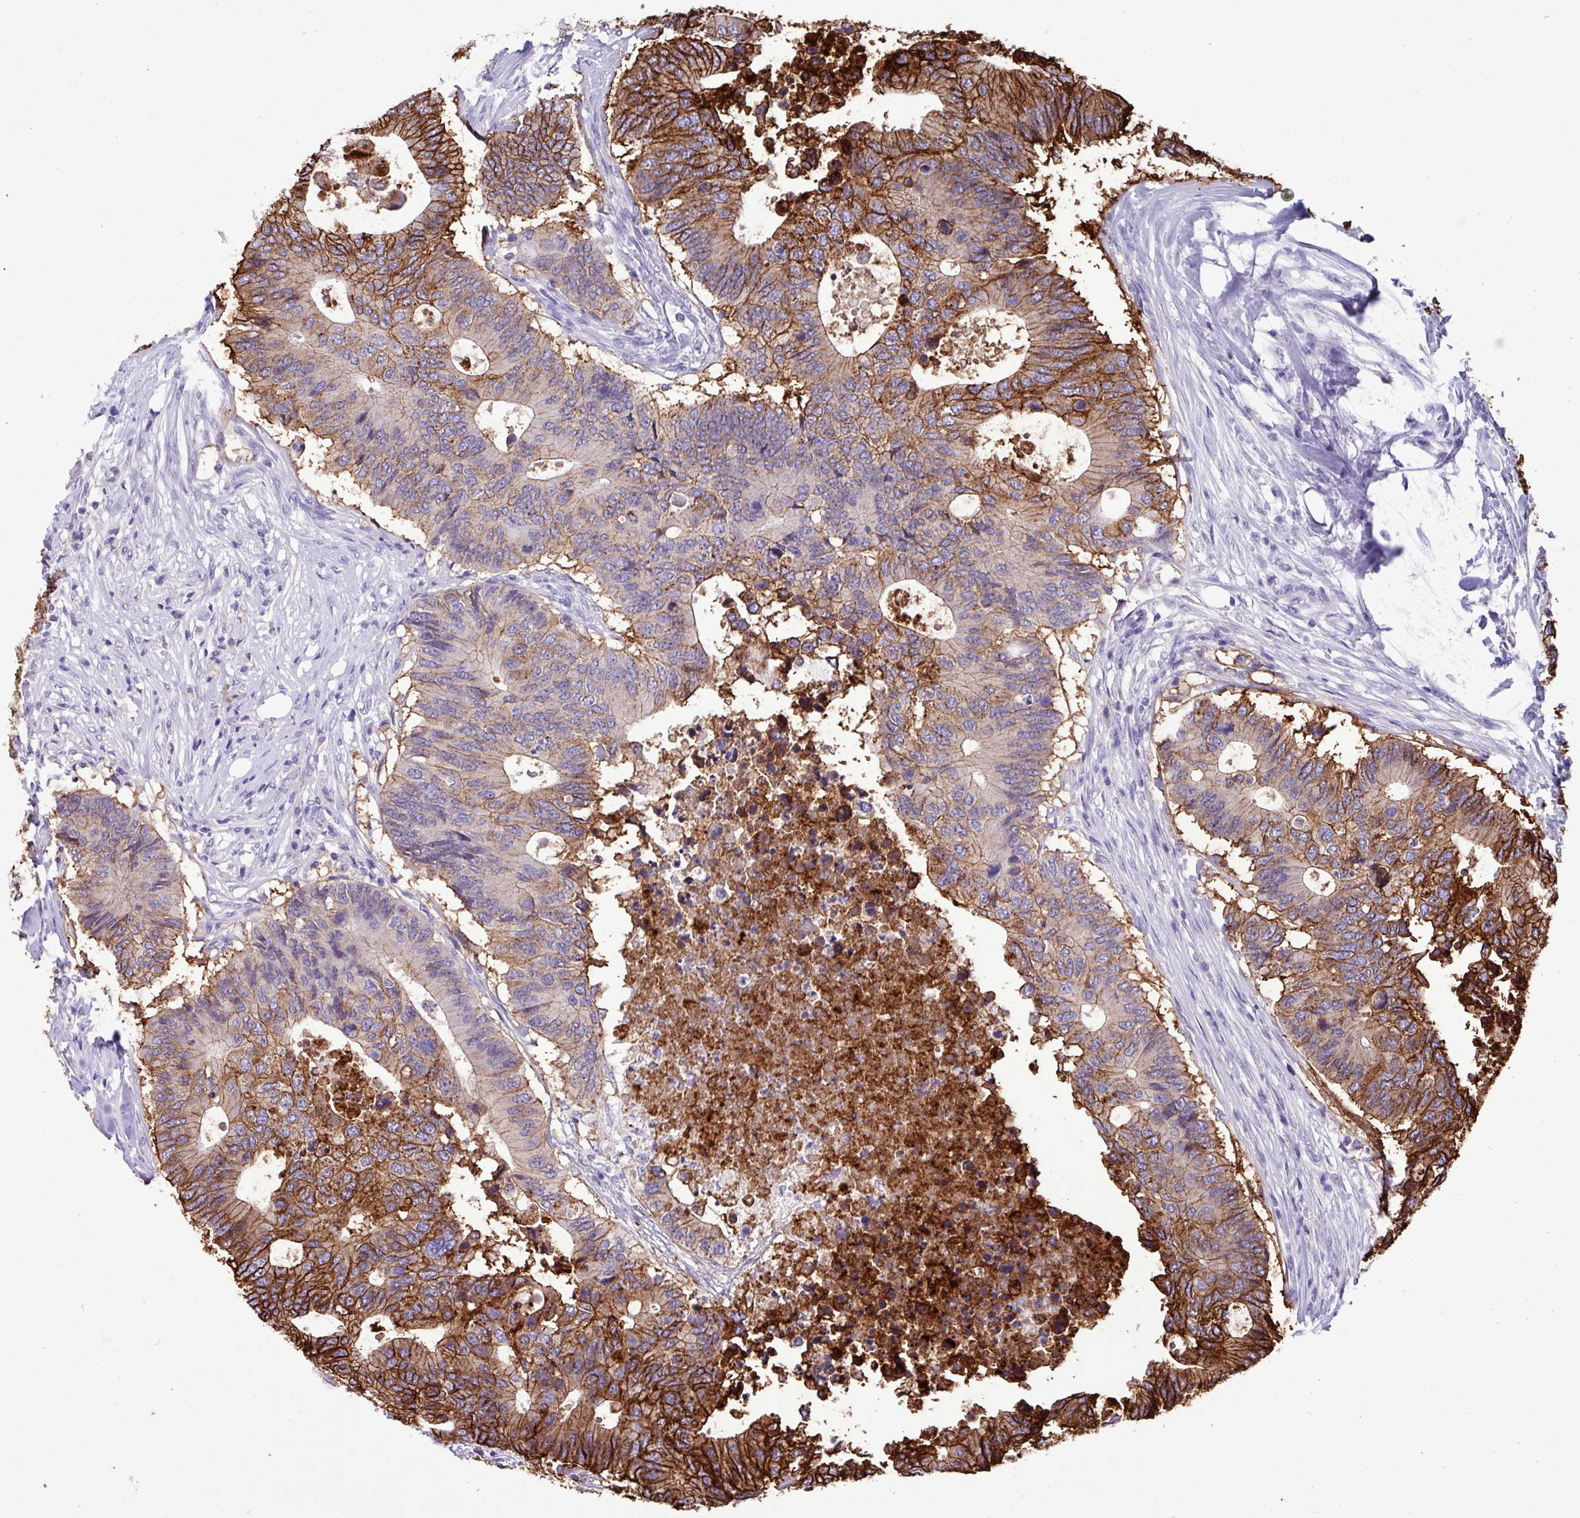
{"staining": {"intensity": "strong", "quantity": "25%-75%", "location": "cytoplasmic/membranous"}, "tissue": "colorectal cancer", "cell_type": "Tumor cells", "image_type": "cancer", "snomed": [{"axis": "morphology", "description": "Adenocarcinoma, NOS"}, {"axis": "topography", "description": "Colon"}], "caption": "Colorectal adenocarcinoma was stained to show a protein in brown. There is high levels of strong cytoplasmic/membranous expression in approximately 25%-75% of tumor cells.", "gene": "EPCAM", "patient": {"sex": "male", "age": 71}}